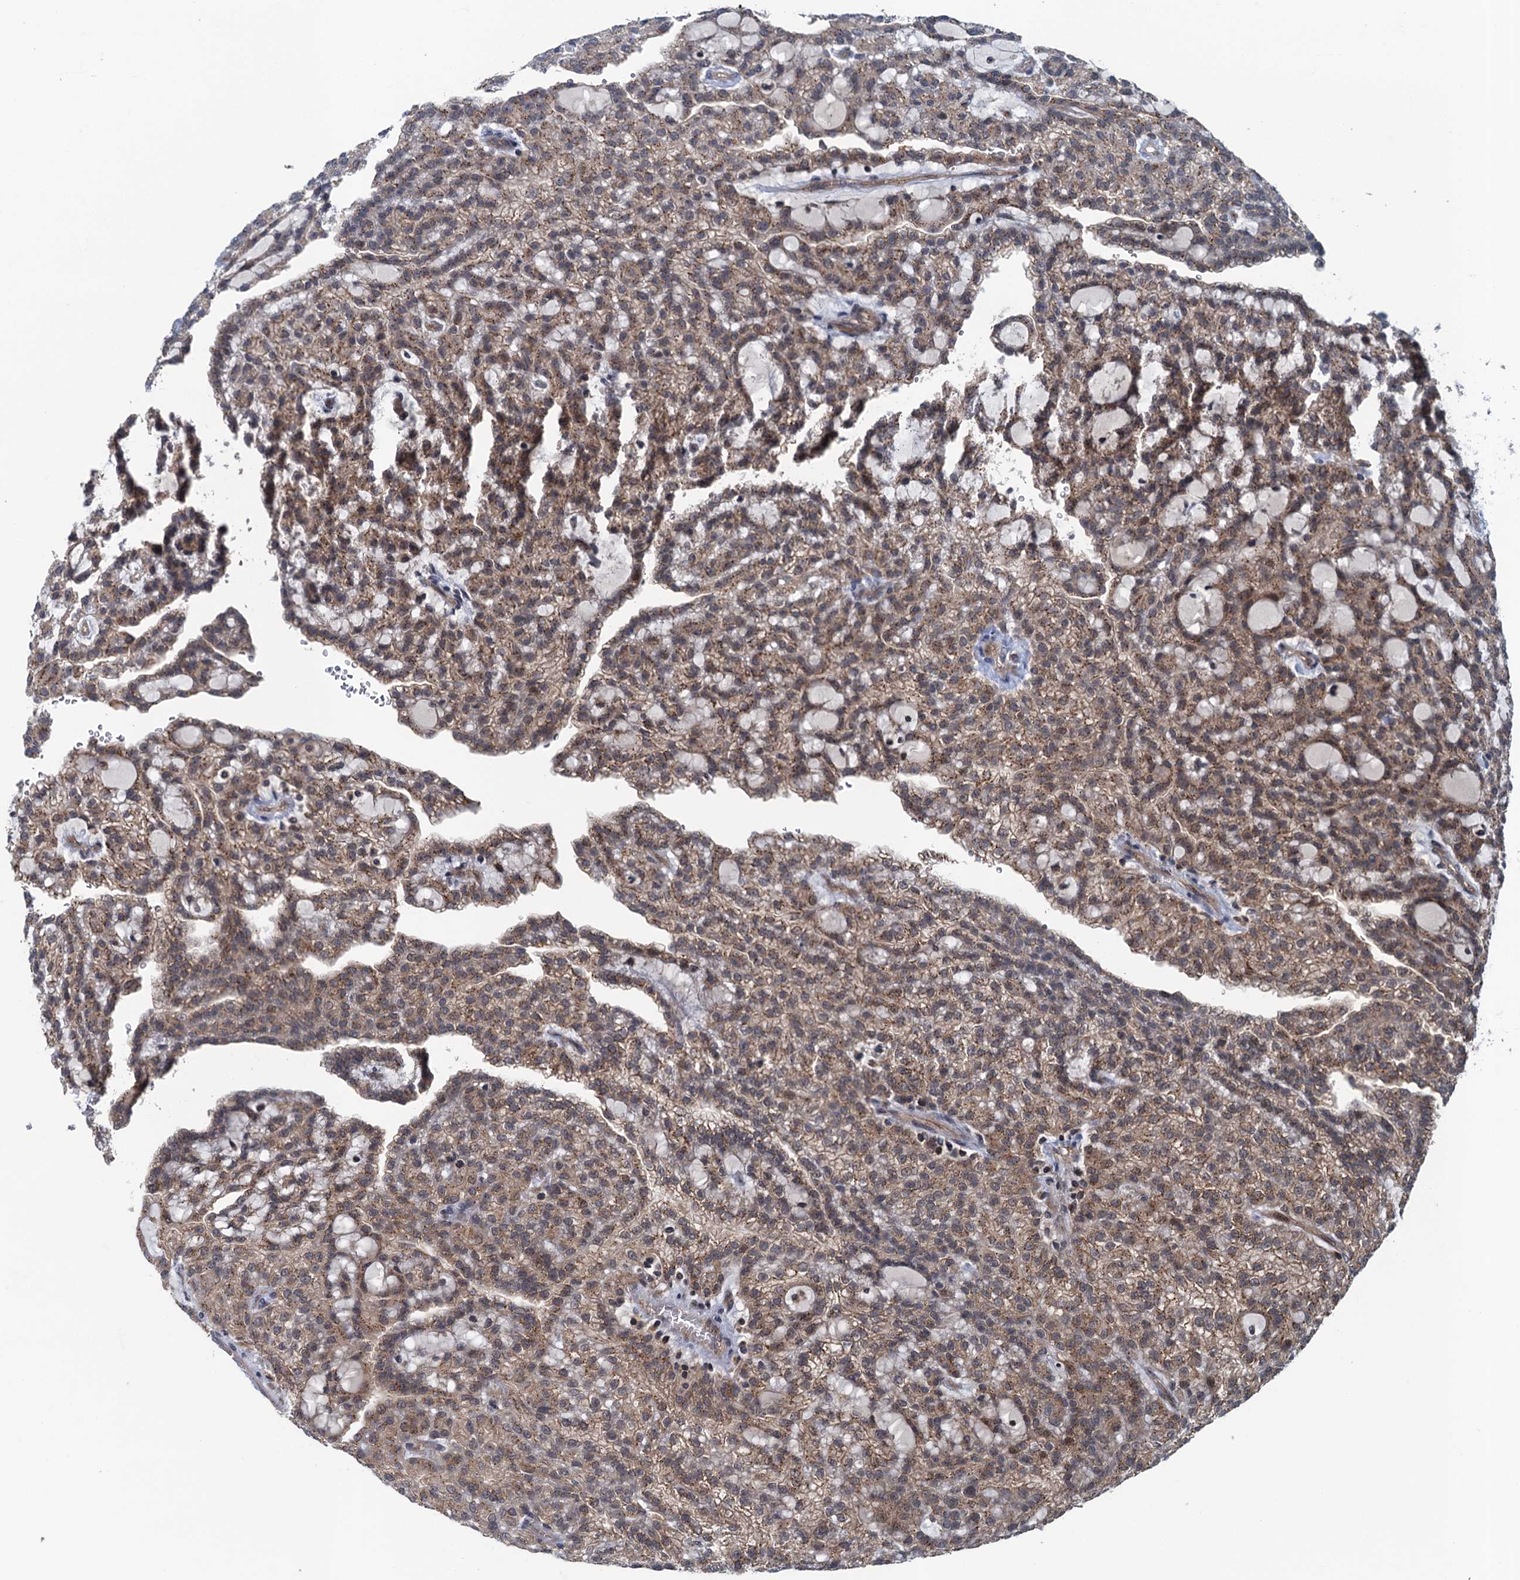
{"staining": {"intensity": "moderate", "quantity": ">75%", "location": "cytoplasmic/membranous"}, "tissue": "renal cancer", "cell_type": "Tumor cells", "image_type": "cancer", "snomed": [{"axis": "morphology", "description": "Adenocarcinoma, NOS"}, {"axis": "topography", "description": "Kidney"}], "caption": "This is a photomicrograph of immunohistochemistry staining of adenocarcinoma (renal), which shows moderate expression in the cytoplasmic/membranous of tumor cells.", "gene": "RNF165", "patient": {"sex": "male", "age": 63}}